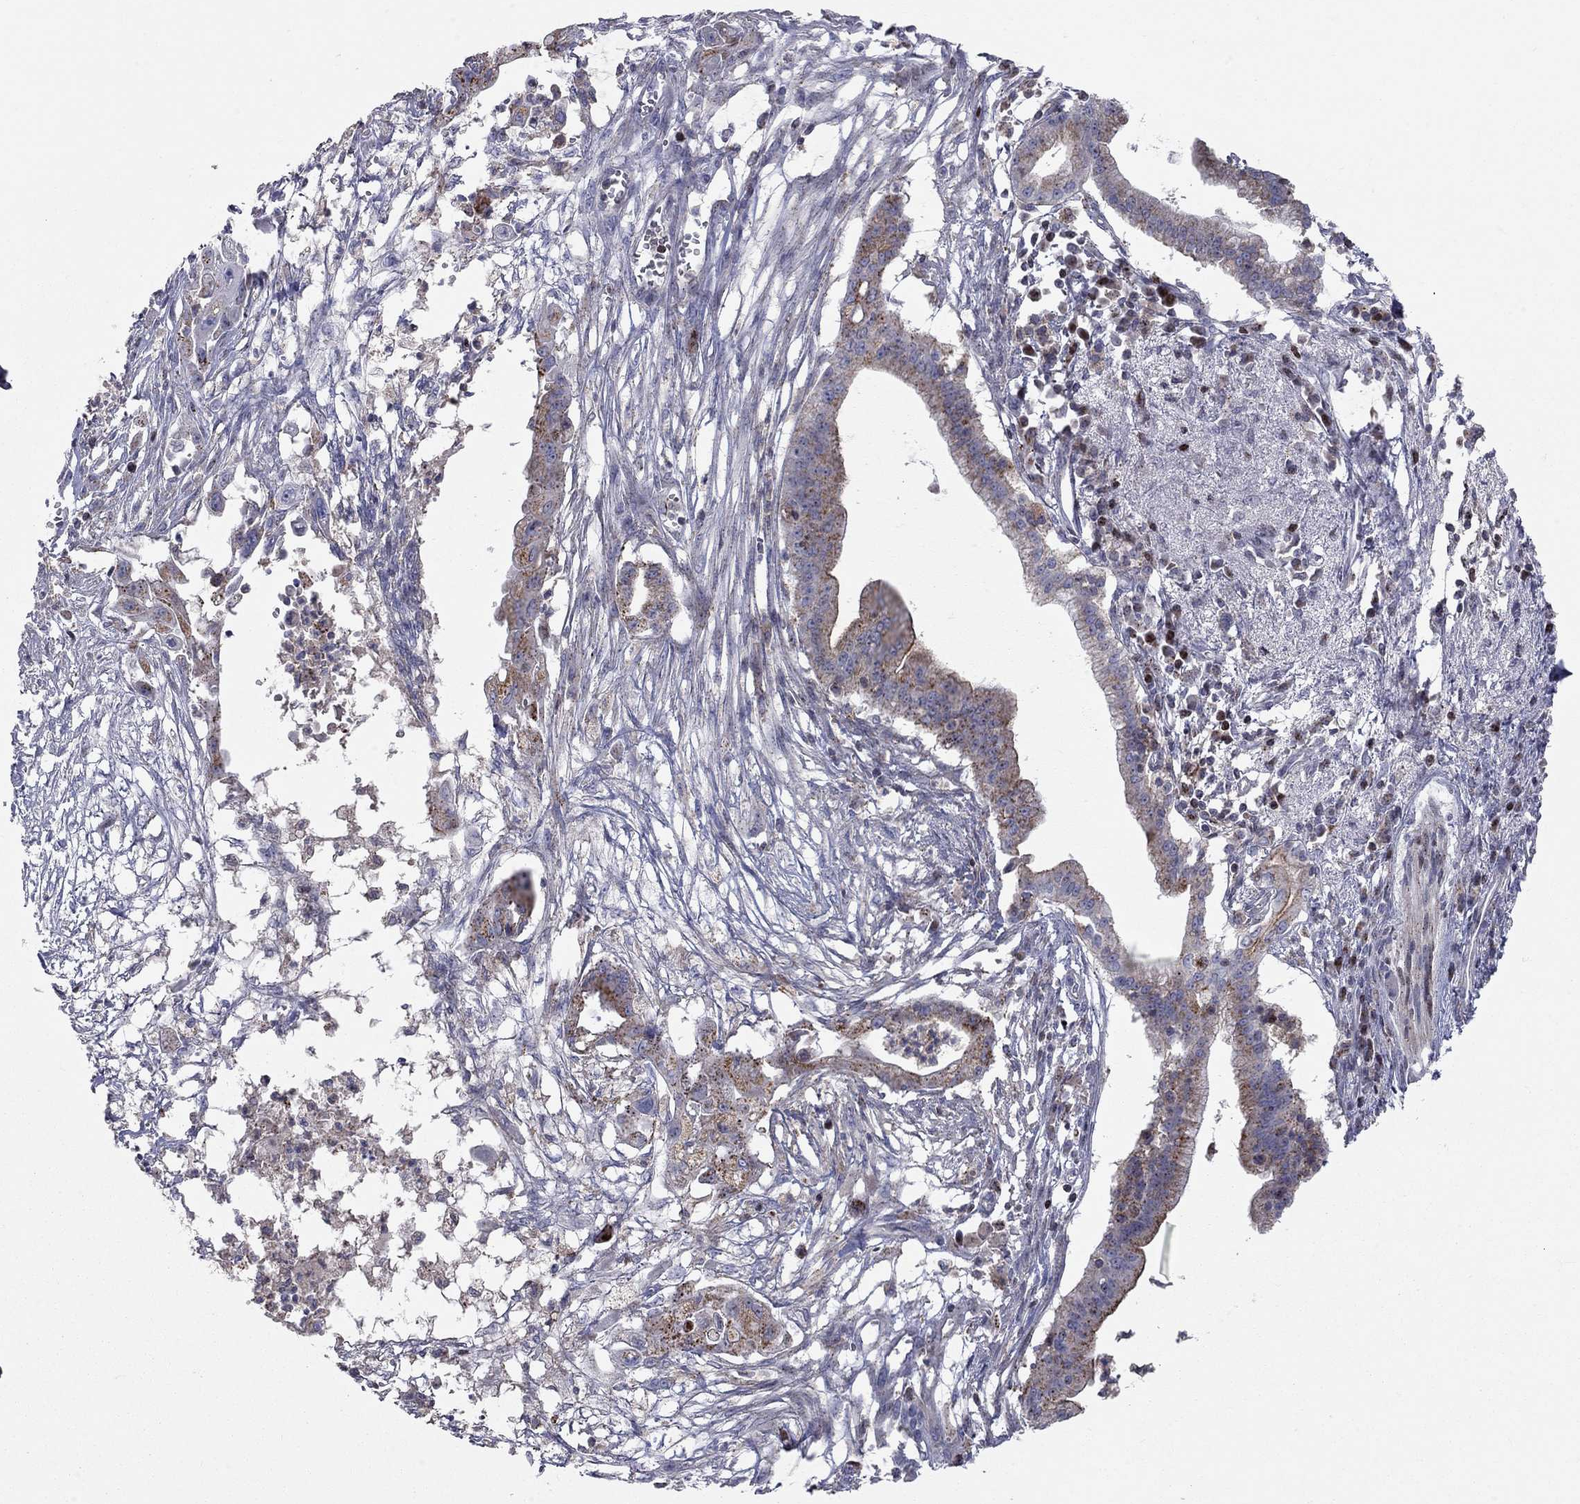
{"staining": {"intensity": "strong", "quantity": "25%-75%", "location": "cytoplasmic/membranous"}, "tissue": "pancreatic cancer", "cell_type": "Tumor cells", "image_type": "cancer", "snomed": [{"axis": "morphology", "description": "Normal tissue, NOS"}, {"axis": "morphology", "description": "Adenocarcinoma, NOS"}, {"axis": "topography", "description": "Pancreas"}], "caption": "This is a histology image of immunohistochemistry staining of pancreatic cancer (adenocarcinoma), which shows strong expression in the cytoplasmic/membranous of tumor cells.", "gene": "ERN2", "patient": {"sex": "female", "age": 58}}